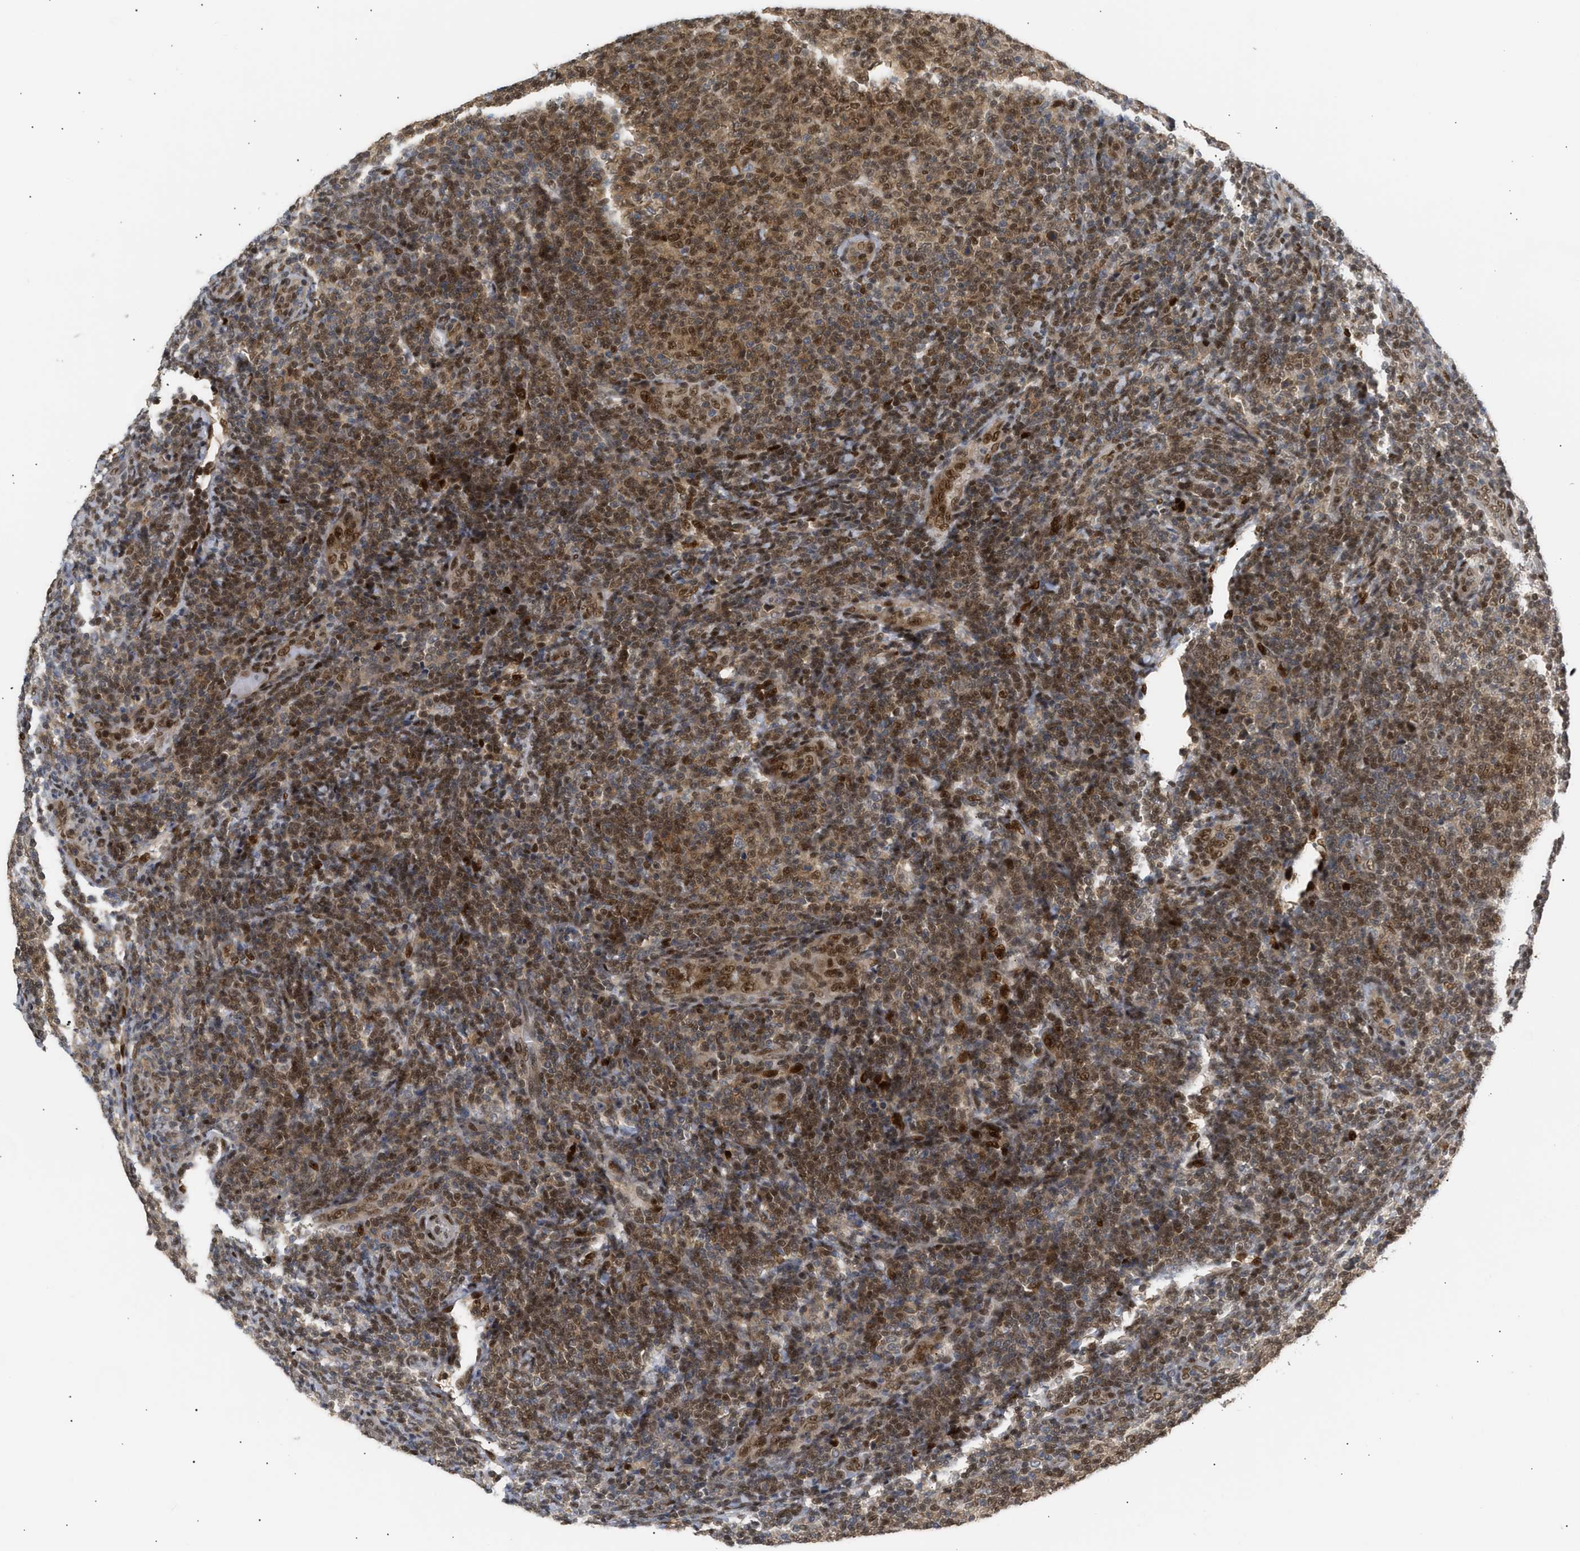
{"staining": {"intensity": "strong", "quantity": ">75%", "location": "cytoplasmic/membranous,nuclear"}, "tissue": "lymphoma", "cell_type": "Tumor cells", "image_type": "cancer", "snomed": [{"axis": "morphology", "description": "Malignant lymphoma, non-Hodgkin's type, Low grade"}, {"axis": "topography", "description": "Lymph node"}], "caption": "Human low-grade malignant lymphoma, non-Hodgkin's type stained with a brown dye displays strong cytoplasmic/membranous and nuclear positive positivity in approximately >75% of tumor cells.", "gene": "SSBP2", "patient": {"sex": "male", "age": 66}}